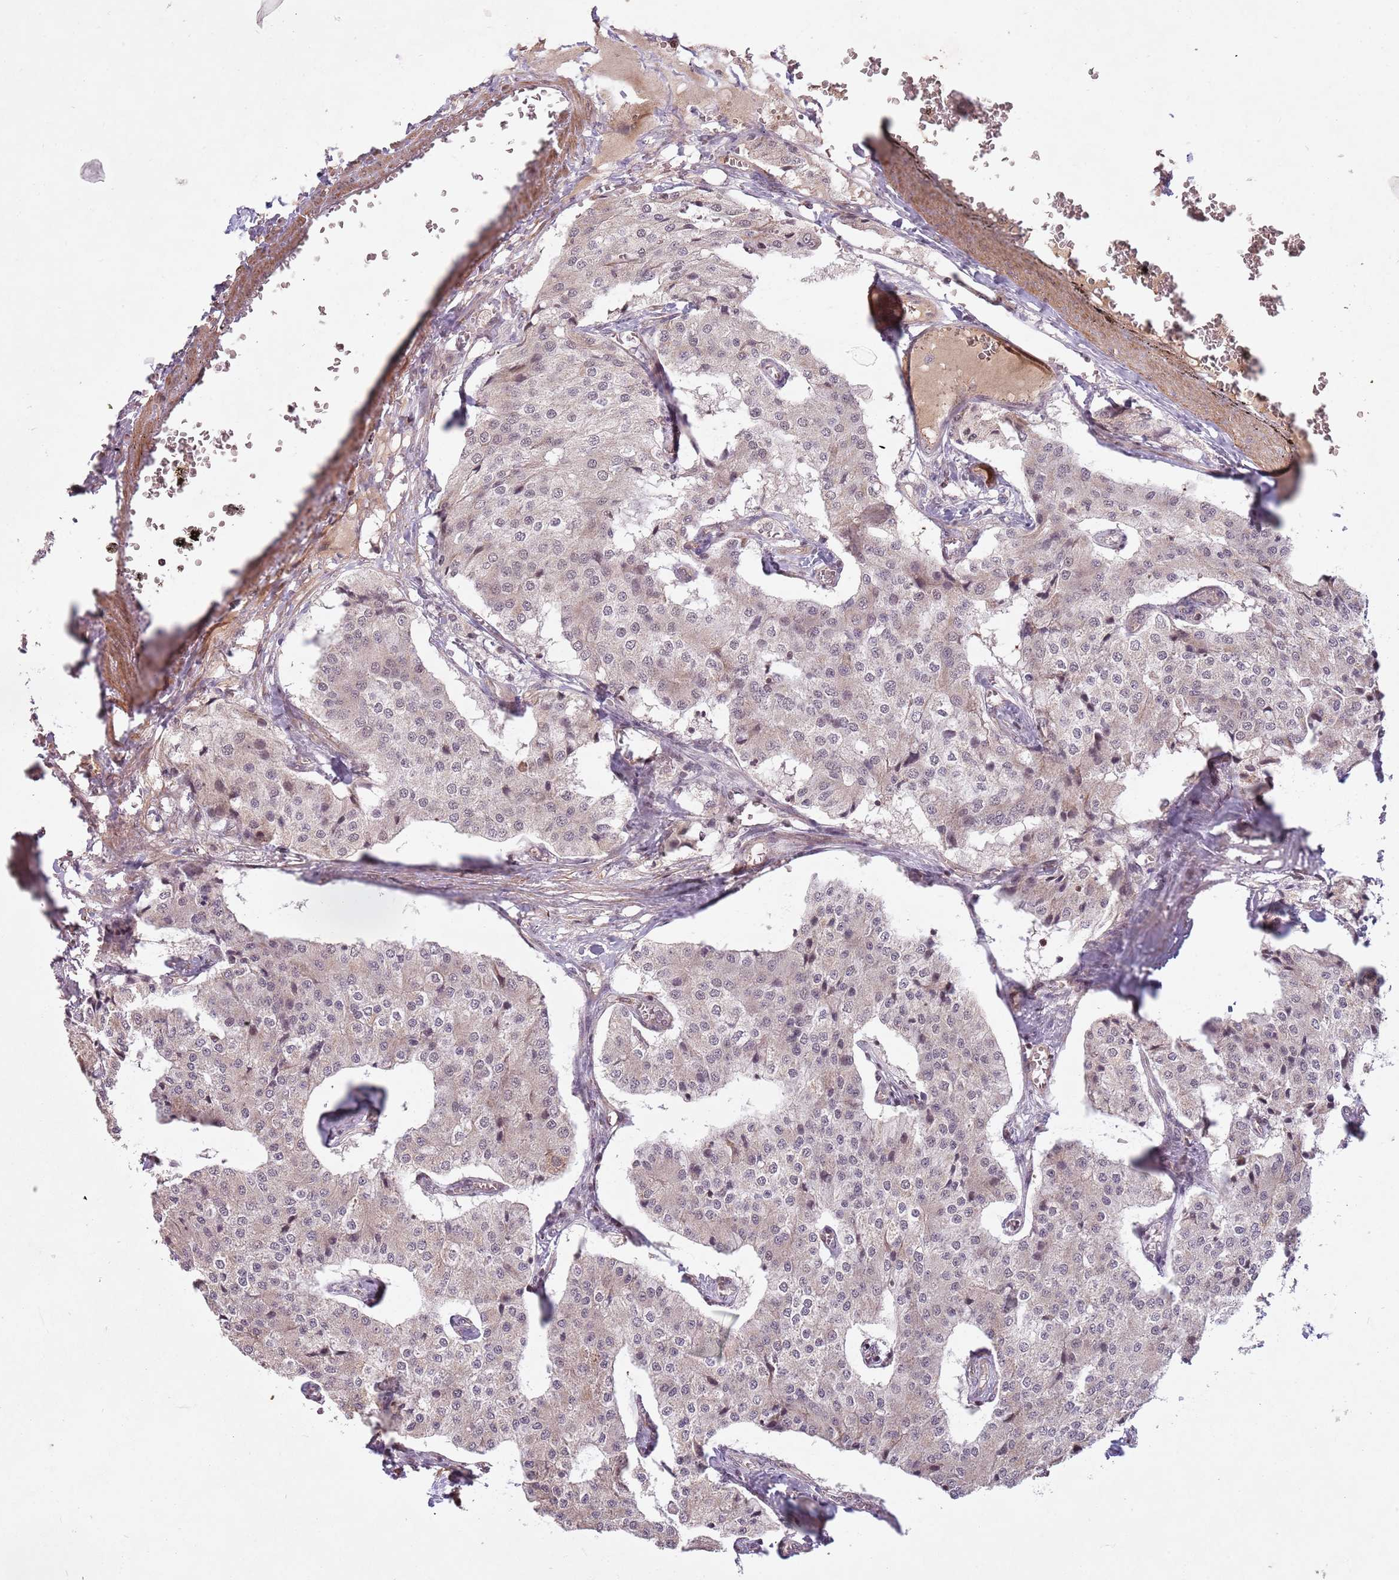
{"staining": {"intensity": "weak", "quantity": "<25%", "location": "cytoplasmic/membranous"}, "tissue": "carcinoid", "cell_type": "Tumor cells", "image_type": "cancer", "snomed": [{"axis": "morphology", "description": "Carcinoid, malignant, NOS"}, {"axis": "topography", "description": "Colon"}], "caption": "Carcinoid (malignant) was stained to show a protein in brown. There is no significant positivity in tumor cells.", "gene": "SUDS3", "patient": {"sex": "female", "age": 52}}